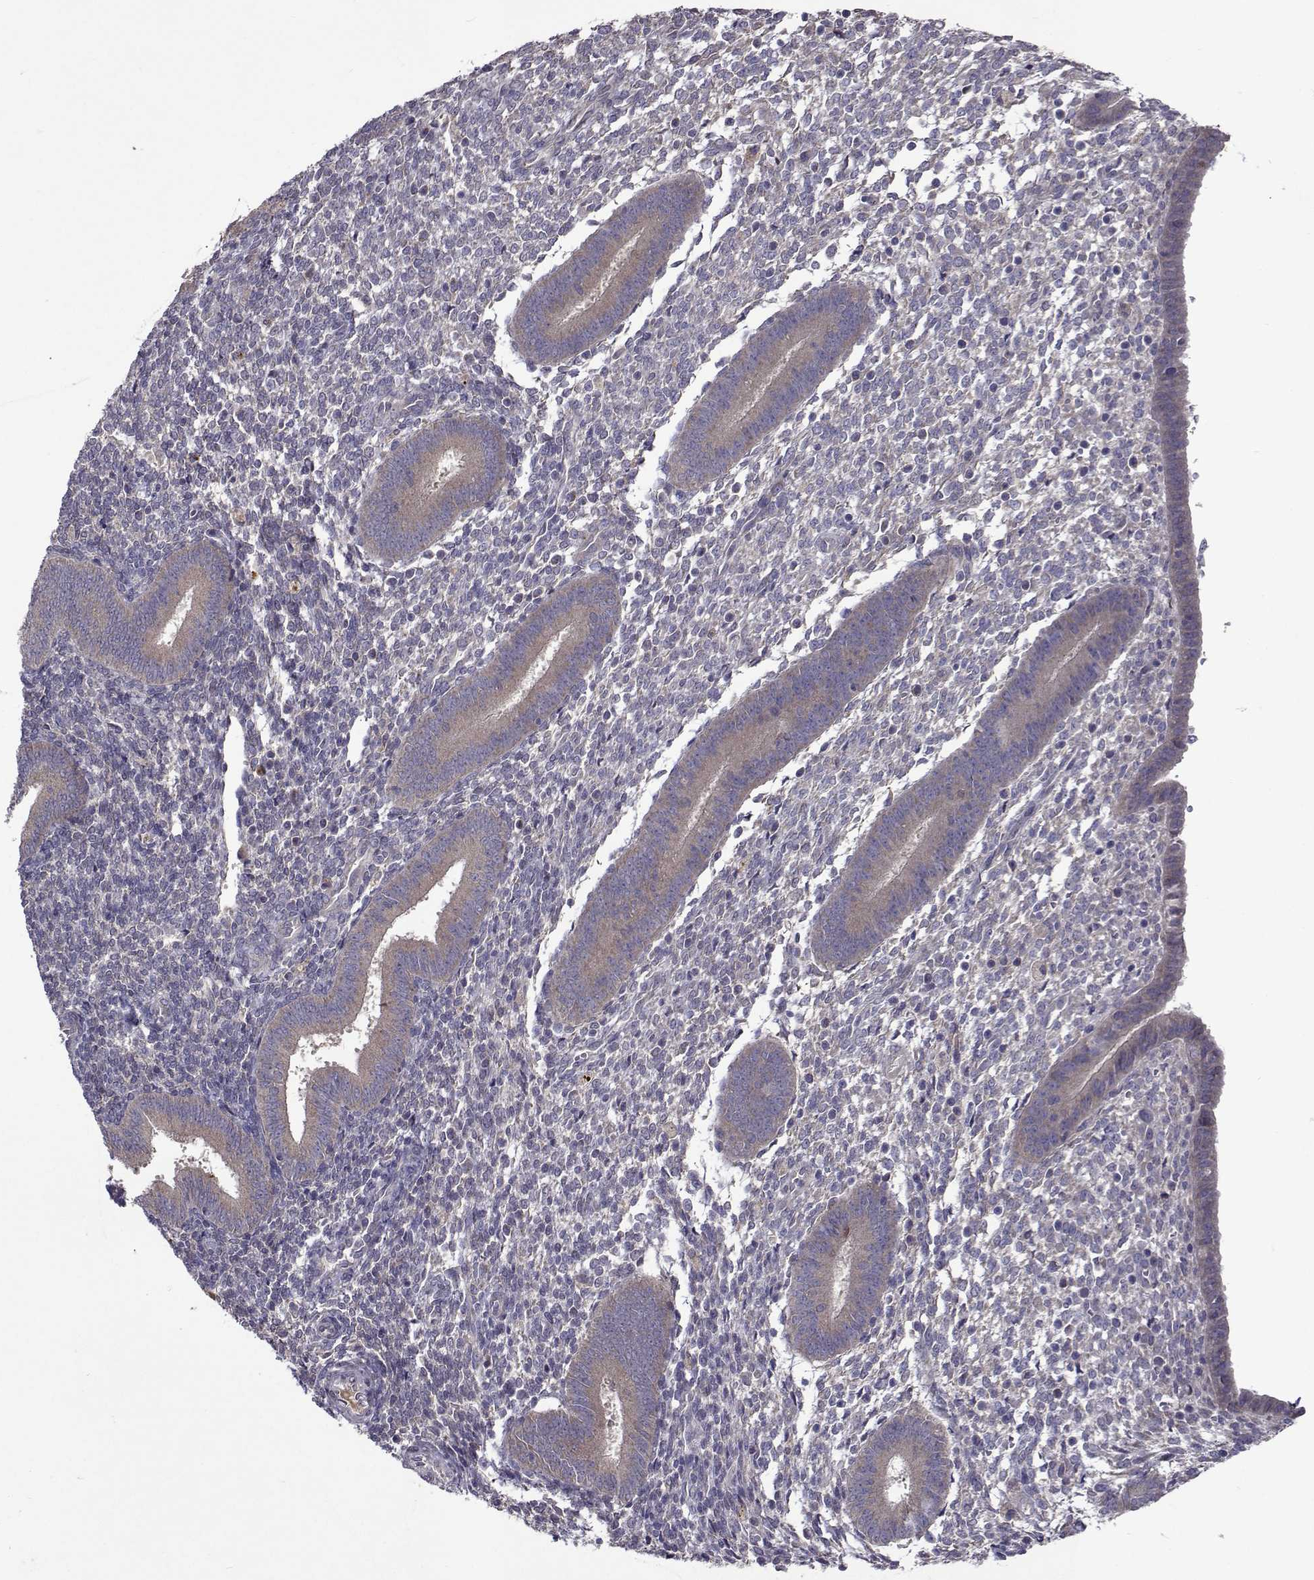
{"staining": {"intensity": "negative", "quantity": "none", "location": "none"}, "tissue": "endometrium", "cell_type": "Cells in endometrial stroma", "image_type": "normal", "snomed": [{"axis": "morphology", "description": "Normal tissue, NOS"}, {"axis": "topography", "description": "Endometrium"}], "caption": "The image exhibits no staining of cells in endometrial stroma in benign endometrium.", "gene": "TARBP2", "patient": {"sex": "female", "age": 25}}